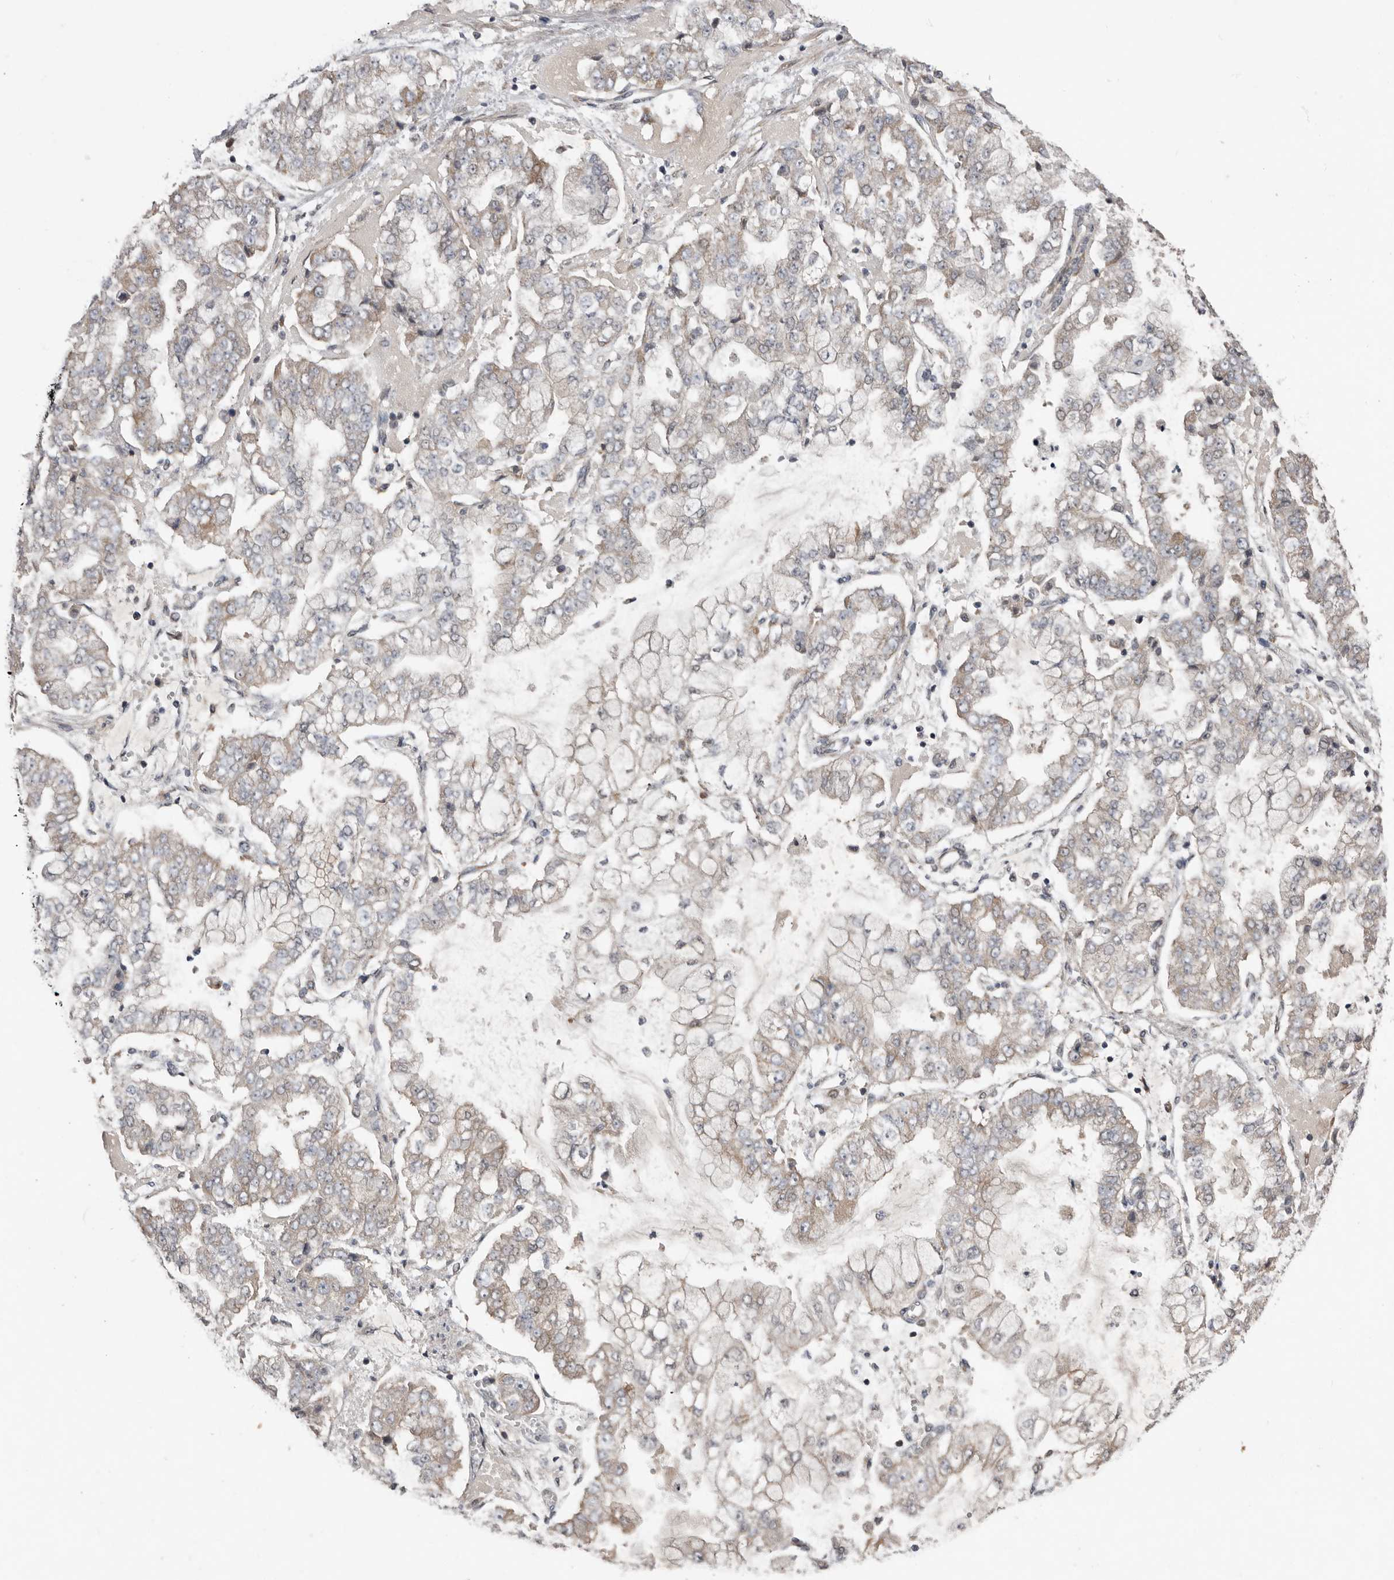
{"staining": {"intensity": "weak", "quantity": "<25%", "location": "cytoplasmic/membranous"}, "tissue": "stomach cancer", "cell_type": "Tumor cells", "image_type": "cancer", "snomed": [{"axis": "morphology", "description": "Adenocarcinoma, NOS"}, {"axis": "topography", "description": "Stomach"}], "caption": "The micrograph demonstrates no significant expression in tumor cells of stomach cancer (adenocarcinoma).", "gene": "CHML", "patient": {"sex": "male", "age": 76}}